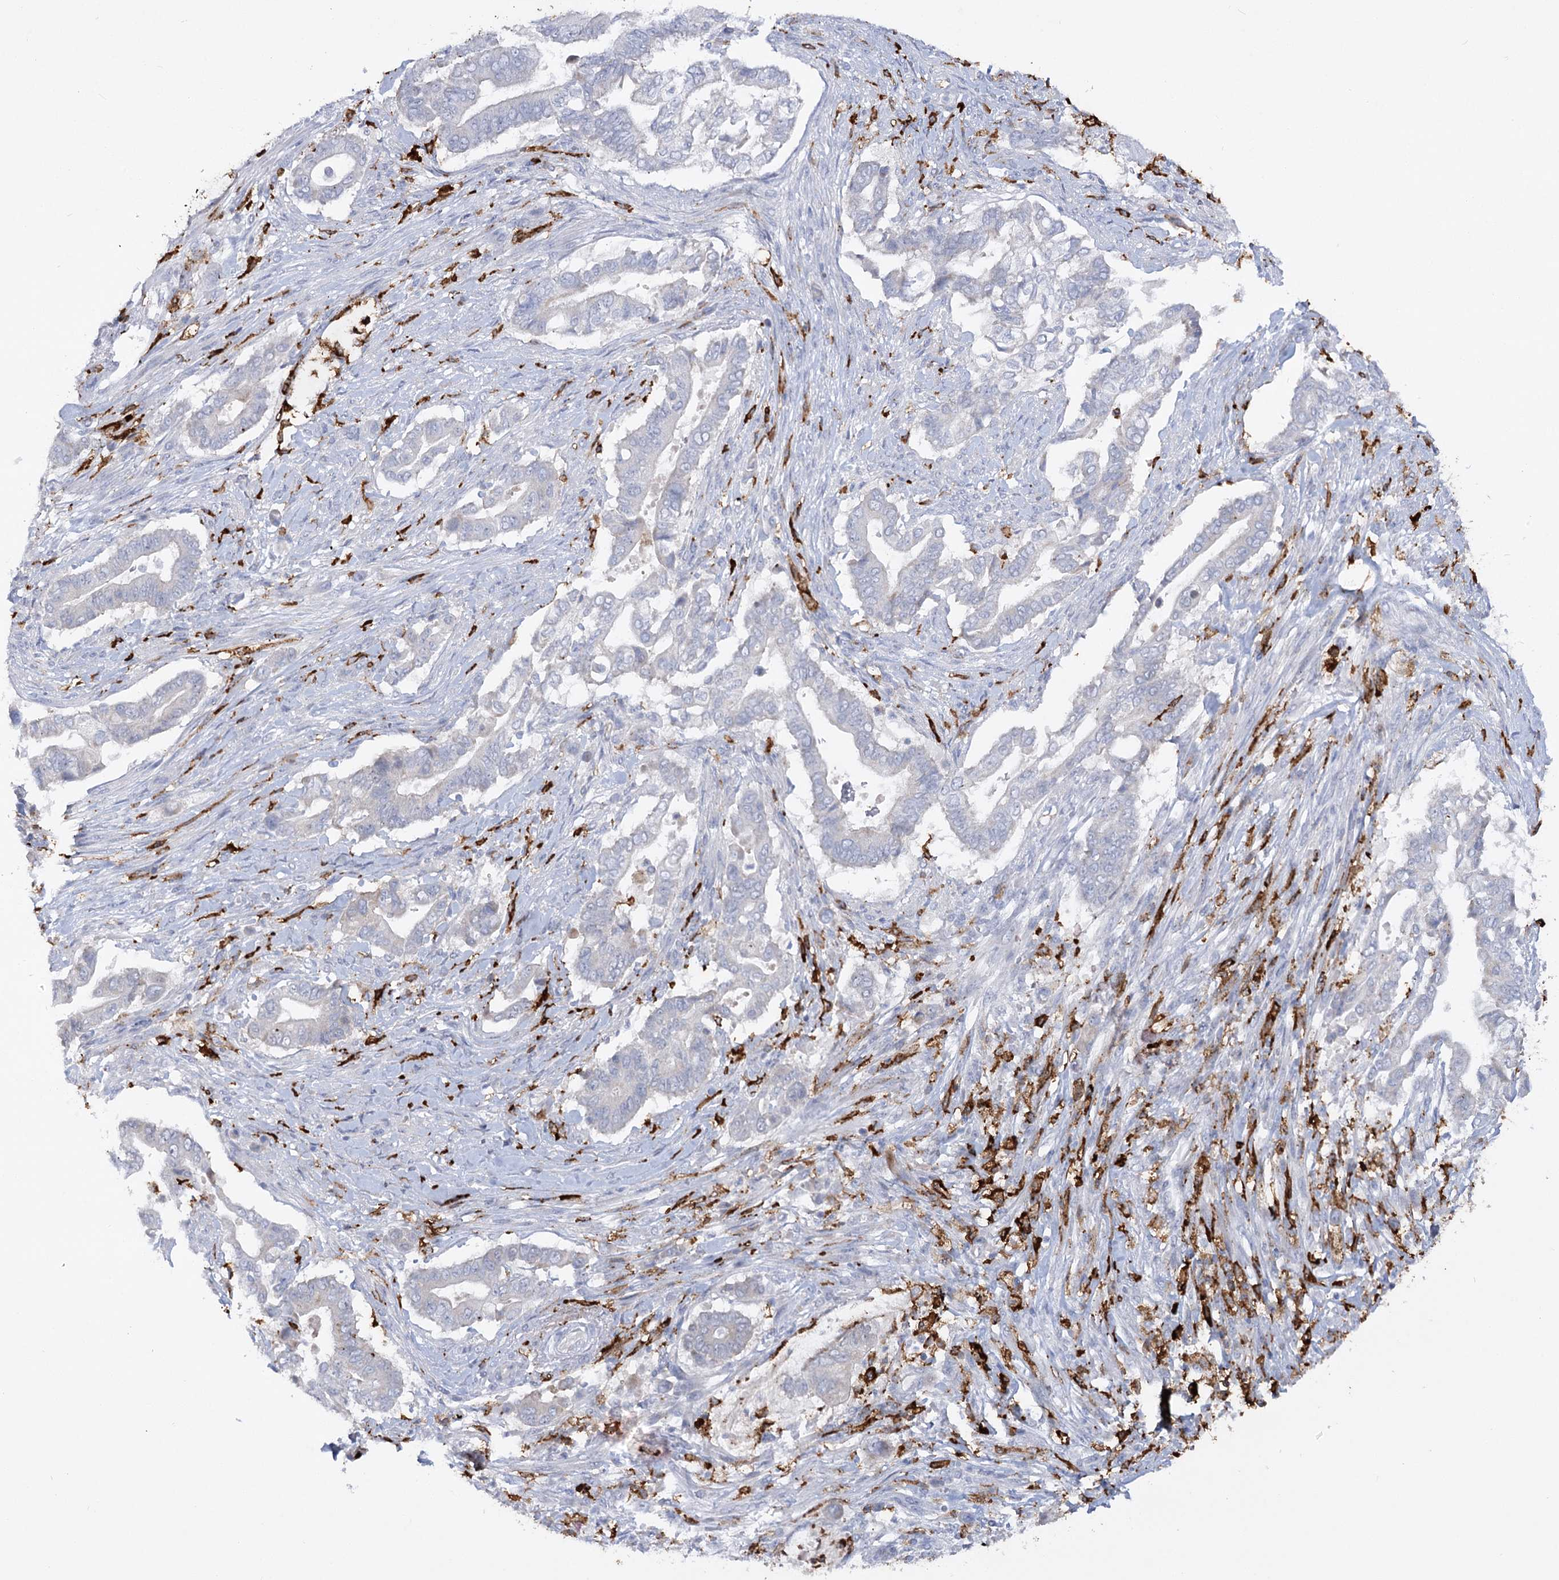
{"staining": {"intensity": "negative", "quantity": "none", "location": "none"}, "tissue": "pancreatic cancer", "cell_type": "Tumor cells", "image_type": "cancer", "snomed": [{"axis": "morphology", "description": "Adenocarcinoma, NOS"}, {"axis": "topography", "description": "Pancreas"}], "caption": "Photomicrograph shows no protein positivity in tumor cells of pancreatic adenocarcinoma tissue.", "gene": "PIWIL4", "patient": {"sex": "male", "age": 68}}